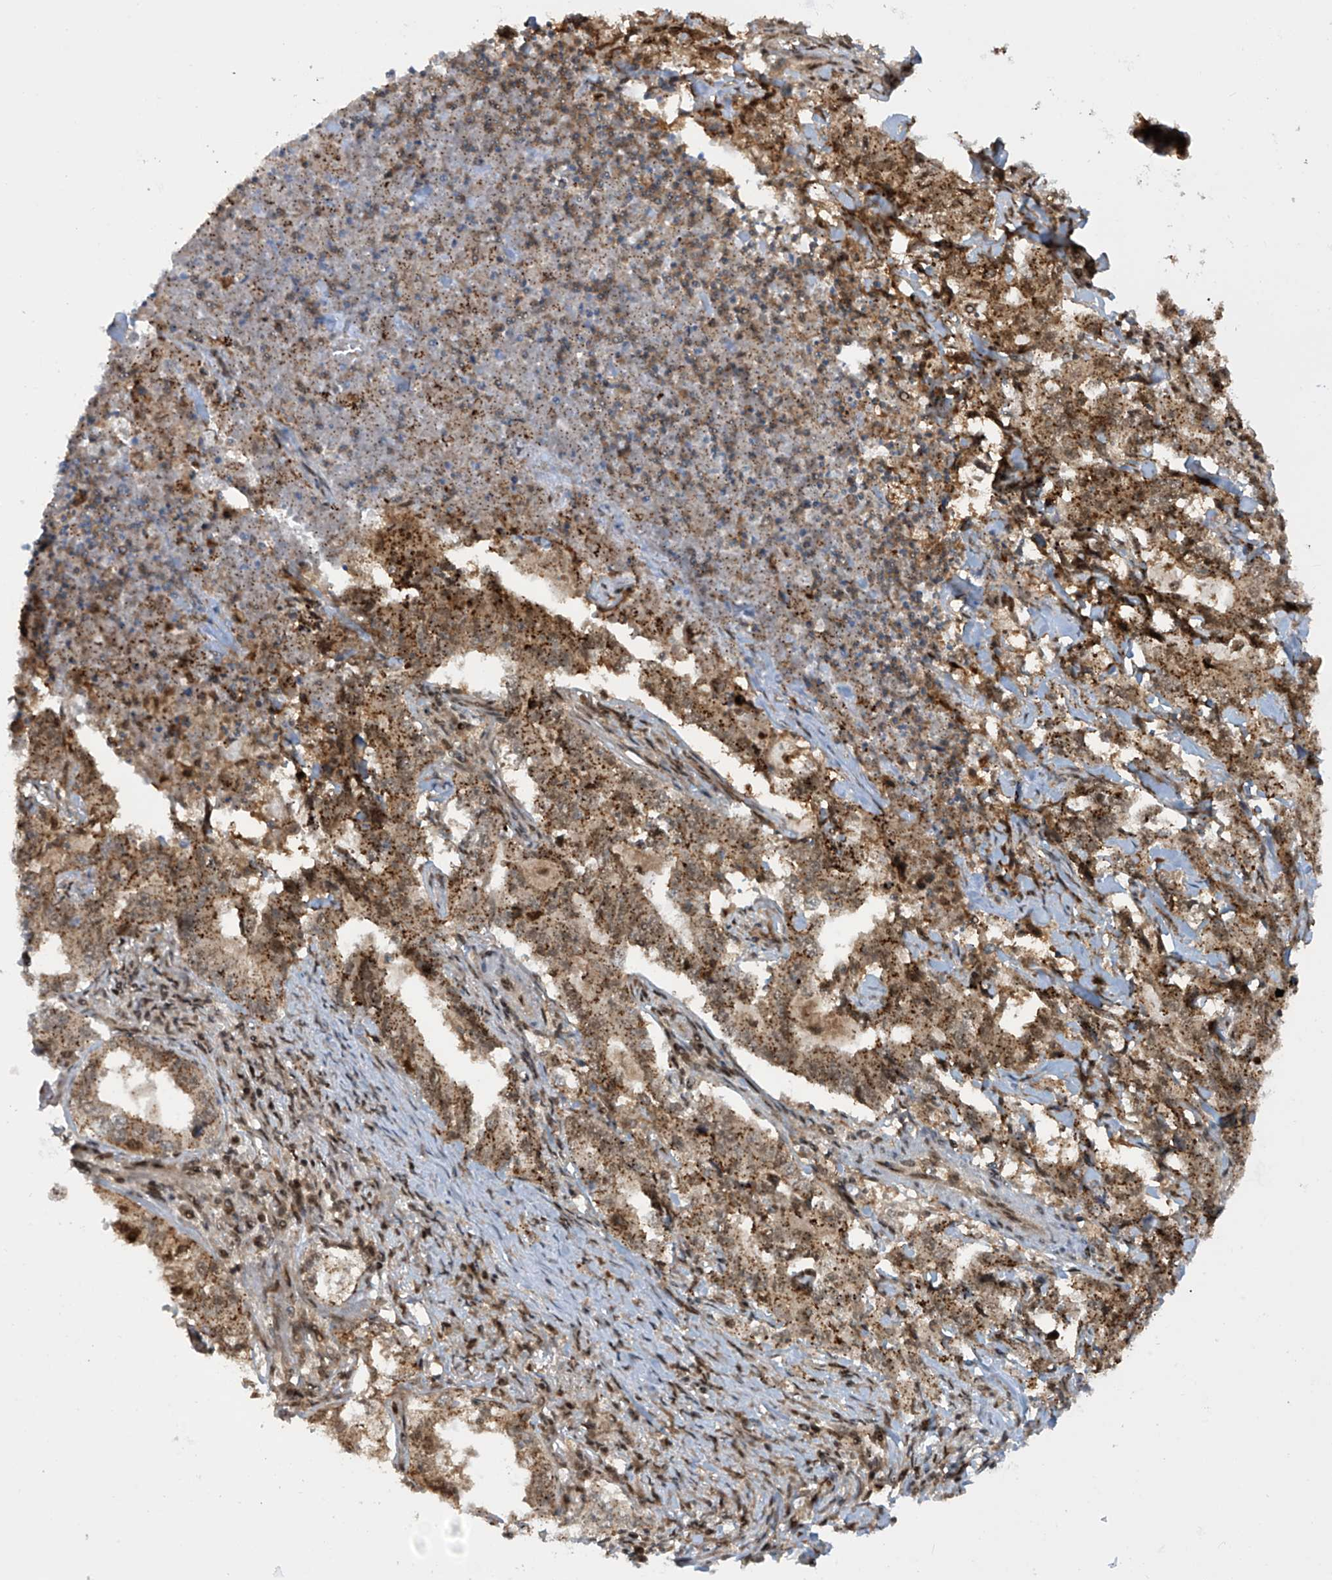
{"staining": {"intensity": "moderate", "quantity": ">75%", "location": "cytoplasmic/membranous"}, "tissue": "lung cancer", "cell_type": "Tumor cells", "image_type": "cancer", "snomed": [{"axis": "morphology", "description": "Adenocarcinoma, NOS"}, {"axis": "topography", "description": "Lung"}], "caption": "The immunohistochemical stain shows moderate cytoplasmic/membranous positivity in tumor cells of adenocarcinoma (lung) tissue. (brown staining indicates protein expression, while blue staining denotes nuclei).", "gene": "LAGE3", "patient": {"sex": "female", "age": 51}}